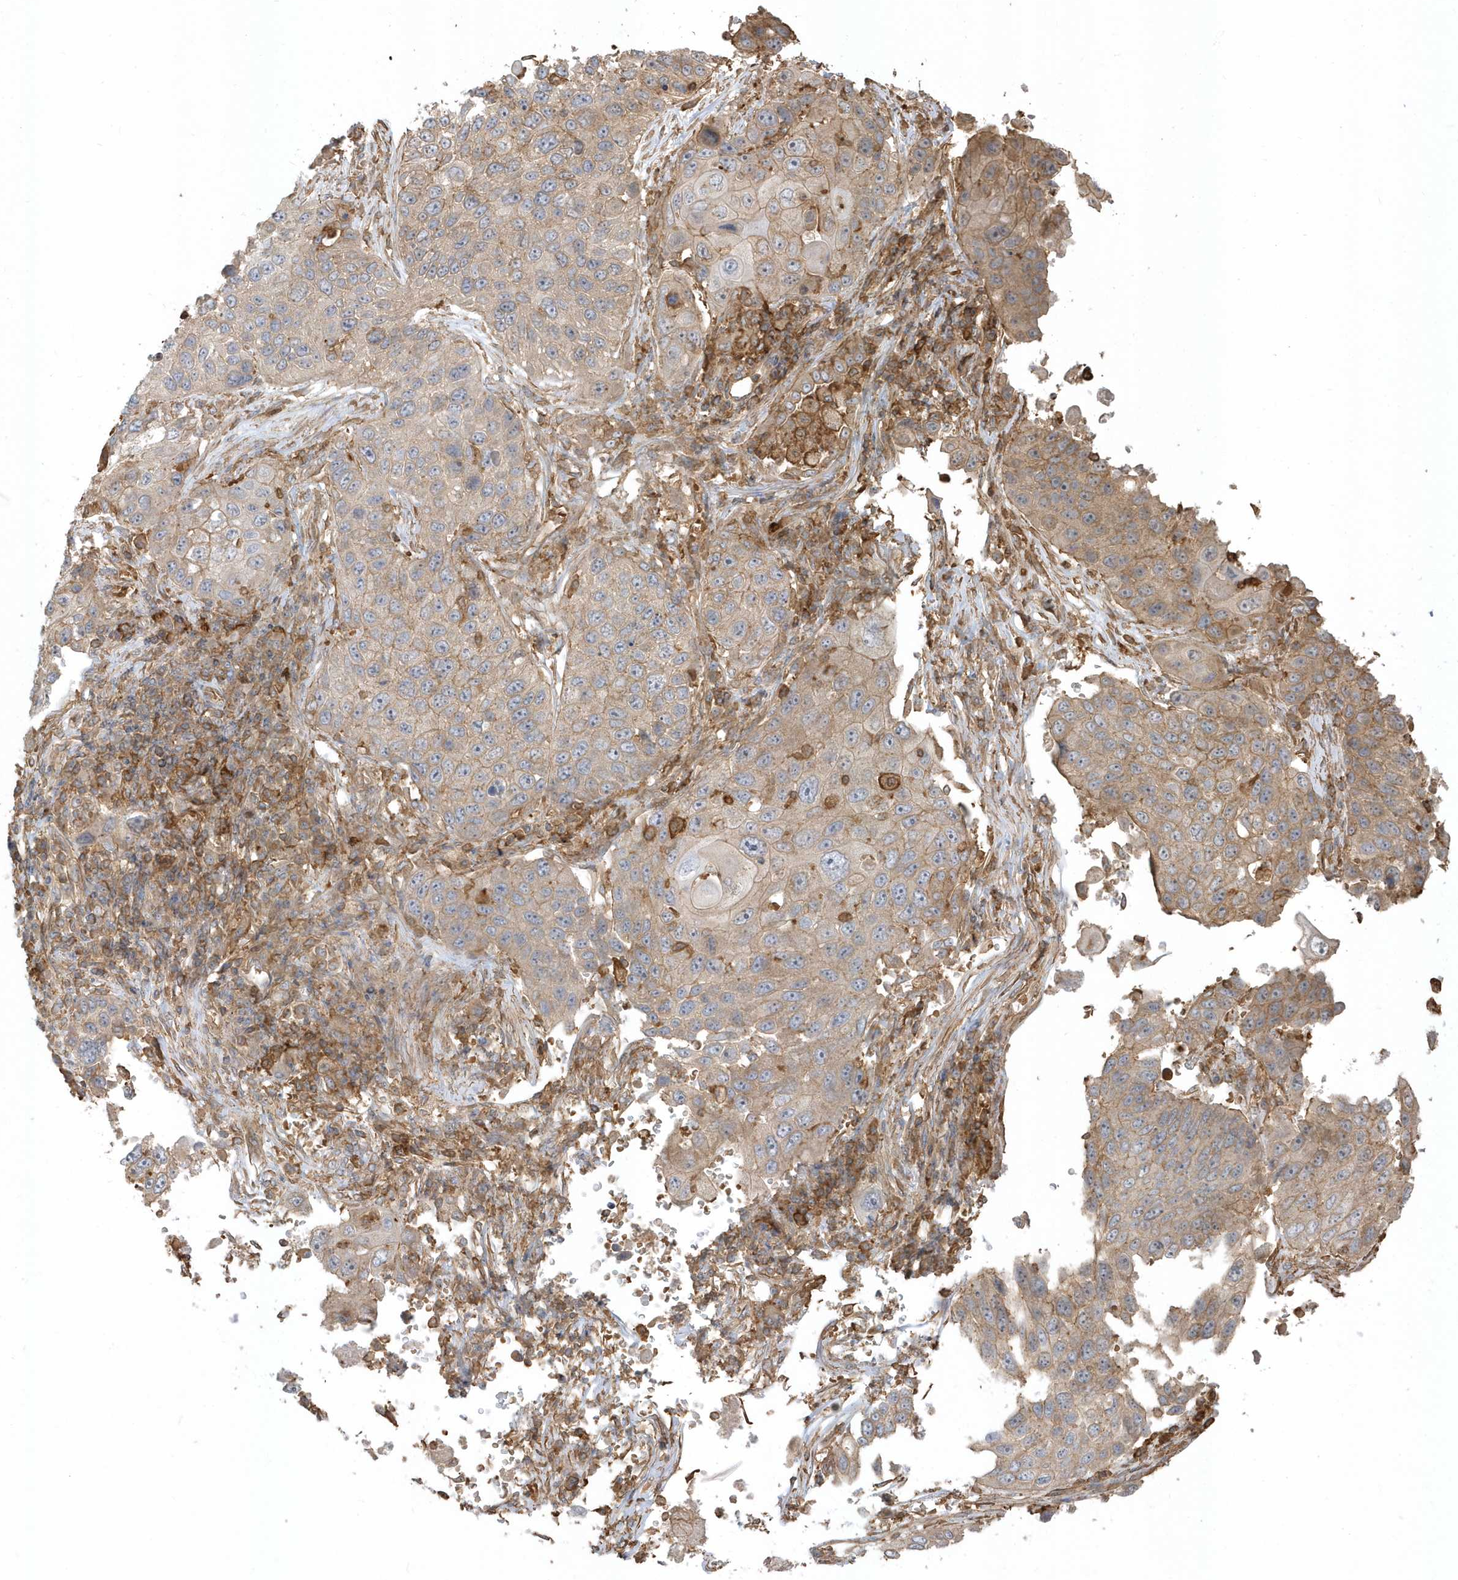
{"staining": {"intensity": "weak", "quantity": "25%-75%", "location": "cytoplasmic/membranous"}, "tissue": "lung cancer", "cell_type": "Tumor cells", "image_type": "cancer", "snomed": [{"axis": "morphology", "description": "Squamous cell carcinoma, NOS"}, {"axis": "topography", "description": "Lung"}], "caption": "IHC of human lung cancer reveals low levels of weak cytoplasmic/membranous expression in approximately 25%-75% of tumor cells.", "gene": "ZBTB8A", "patient": {"sex": "male", "age": 61}}